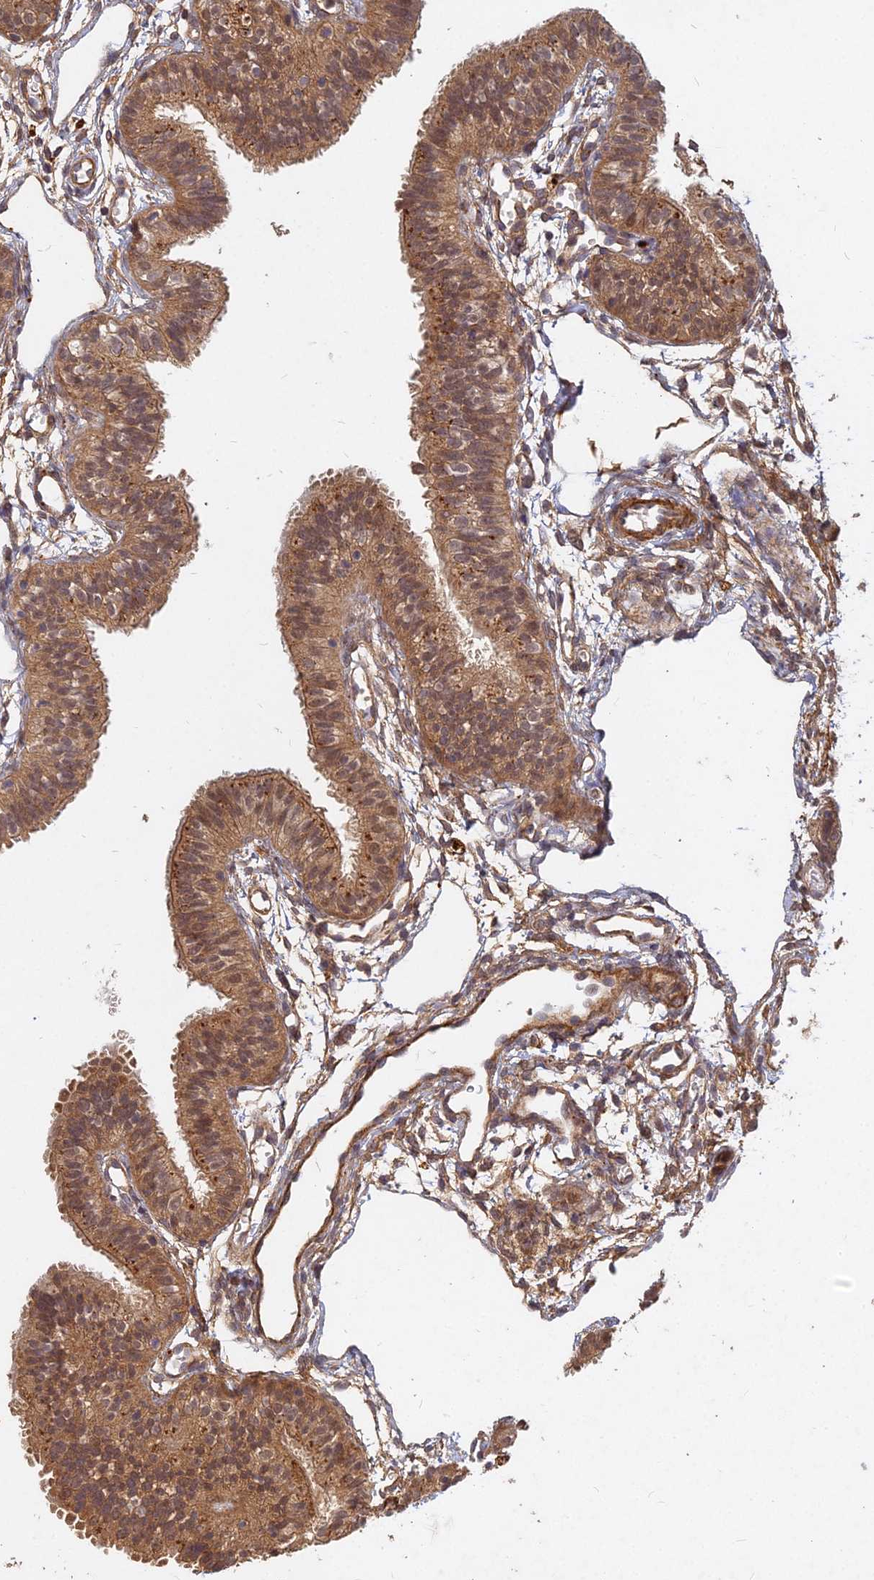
{"staining": {"intensity": "moderate", "quantity": ">75%", "location": "cytoplasmic/membranous"}, "tissue": "fallopian tube", "cell_type": "Glandular cells", "image_type": "normal", "snomed": [{"axis": "morphology", "description": "Normal tissue, NOS"}, {"axis": "topography", "description": "Fallopian tube"}], "caption": "IHC (DAB (3,3'-diaminobenzidine)) staining of benign fallopian tube demonstrates moderate cytoplasmic/membranous protein staining in about >75% of glandular cells. (Brightfield microscopy of DAB IHC at high magnification).", "gene": "UBE2W", "patient": {"sex": "female", "age": 35}}